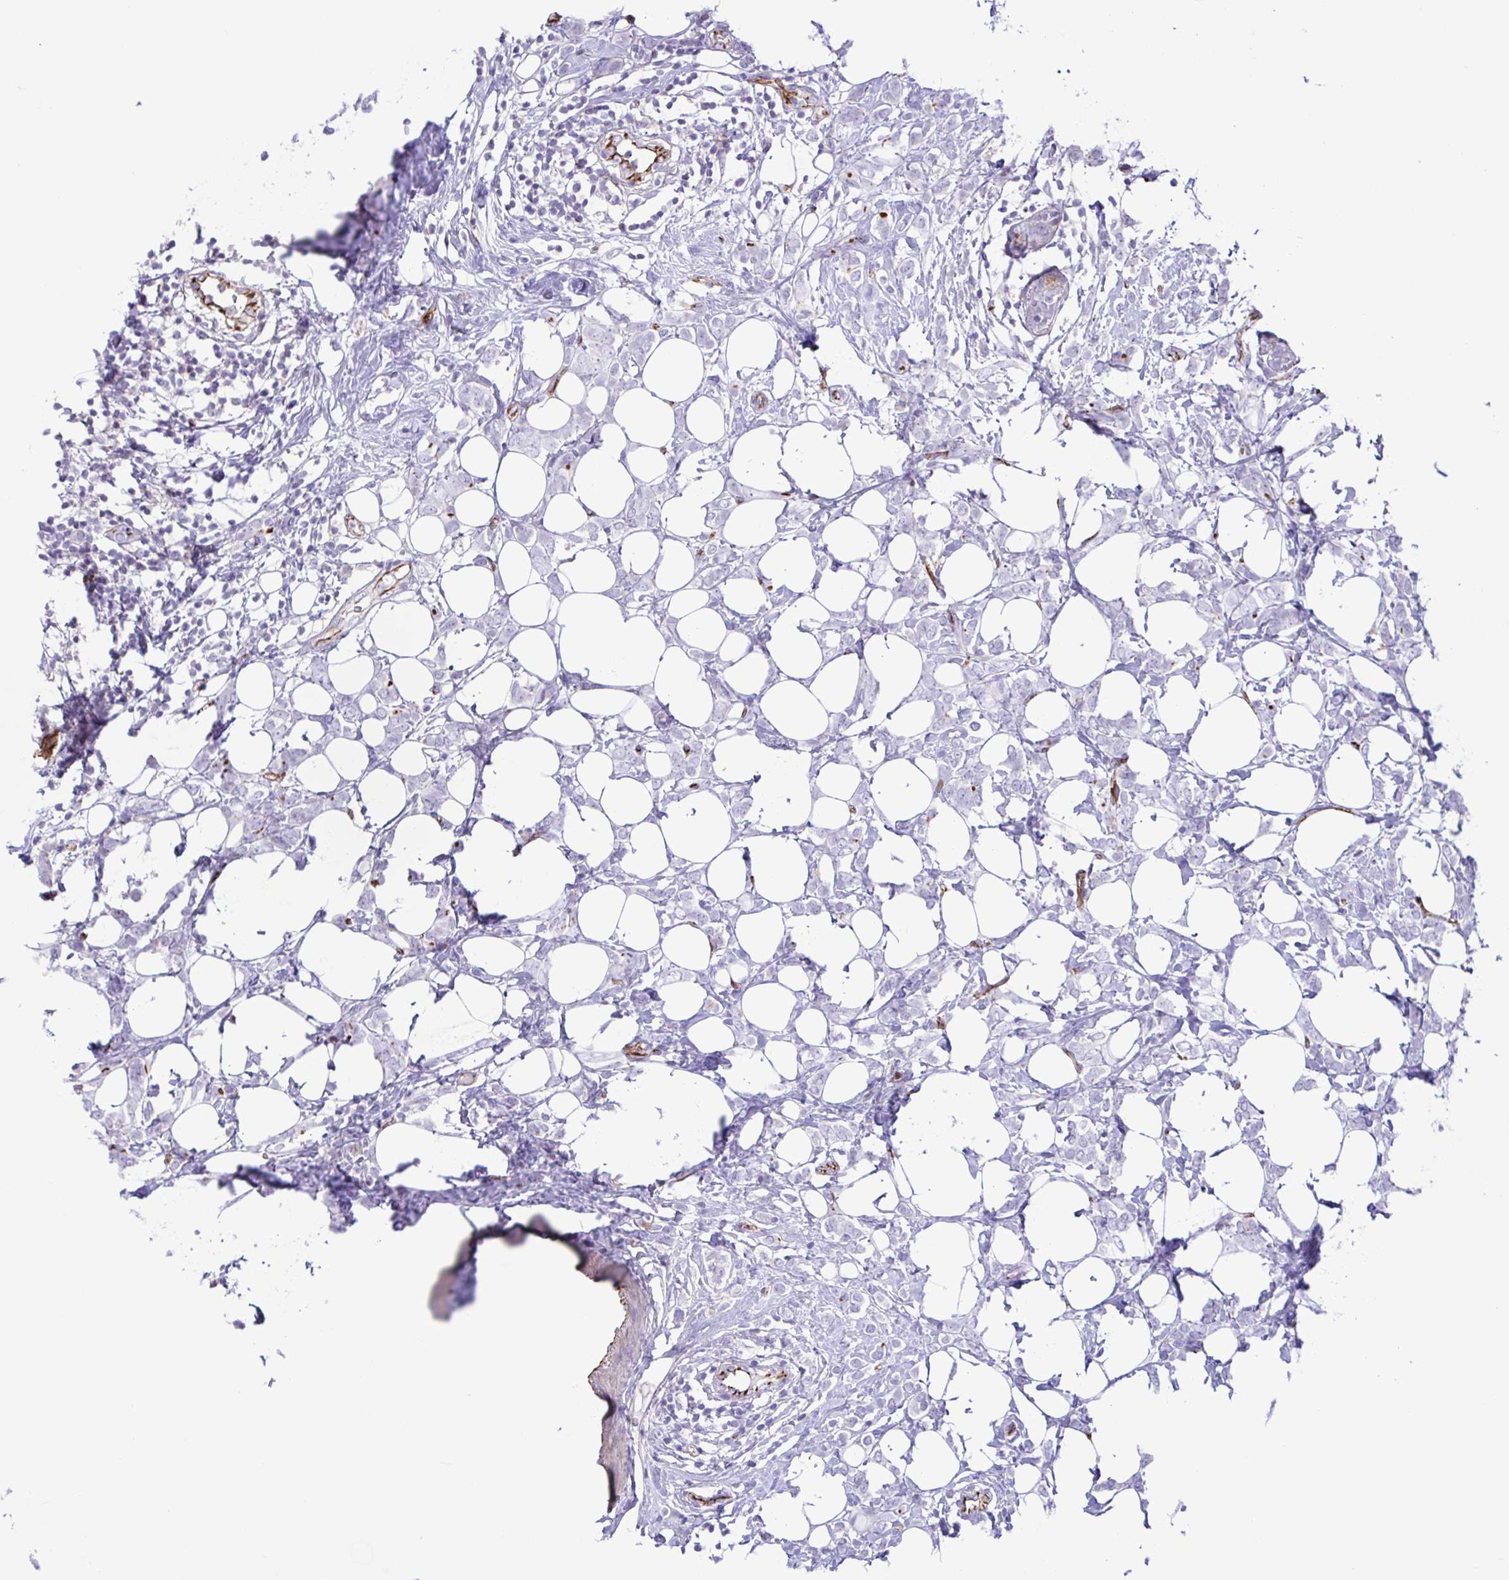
{"staining": {"intensity": "negative", "quantity": "none", "location": "none"}, "tissue": "breast cancer", "cell_type": "Tumor cells", "image_type": "cancer", "snomed": [{"axis": "morphology", "description": "Lobular carcinoma"}, {"axis": "topography", "description": "Breast"}], "caption": "DAB (3,3'-diaminobenzidine) immunohistochemical staining of breast cancer demonstrates no significant expression in tumor cells. (DAB (3,3'-diaminobenzidine) IHC, high magnification).", "gene": "FLT1", "patient": {"sex": "female", "age": 49}}